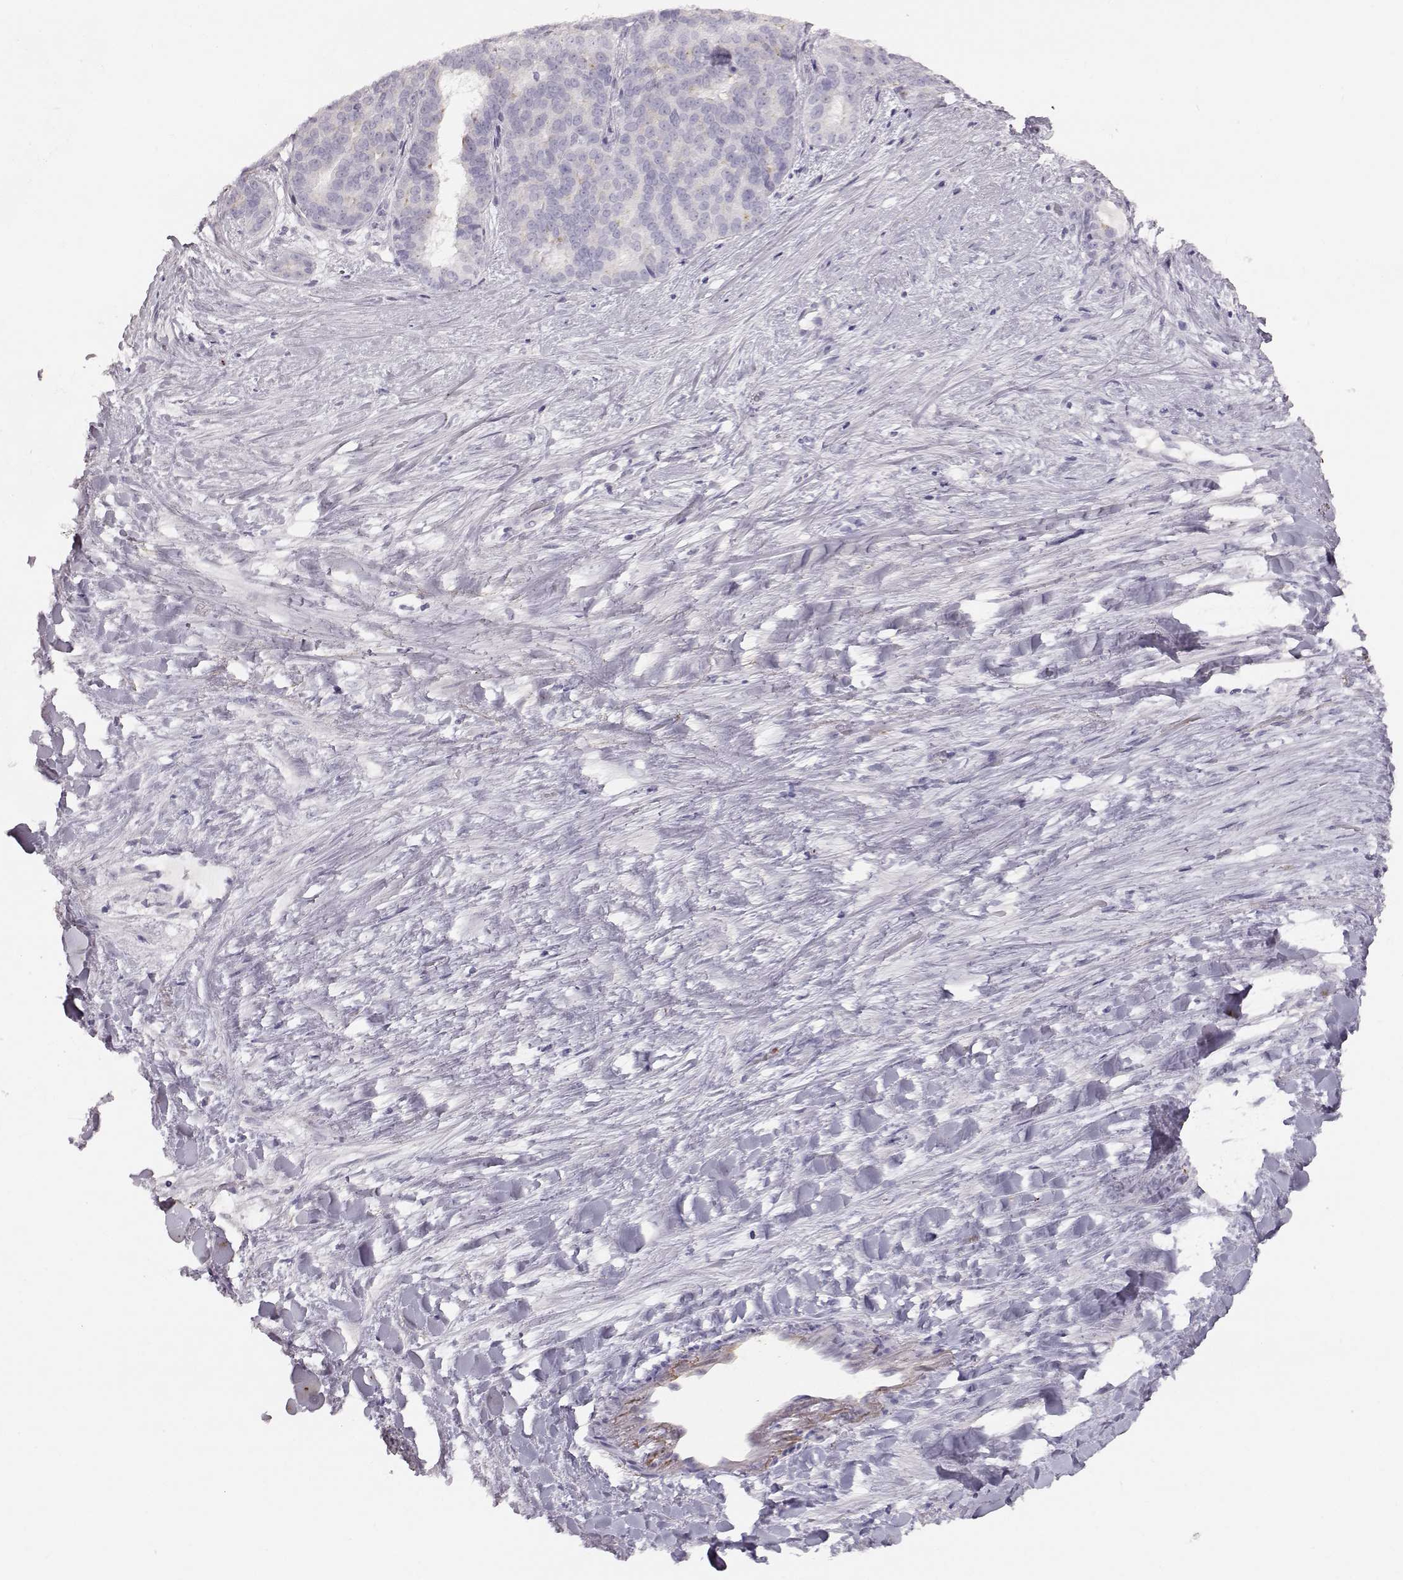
{"staining": {"intensity": "negative", "quantity": "none", "location": "none"}, "tissue": "liver cancer", "cell_type": "Tumor cells", "image_type": "cancer", "snomed": [{"axis": "morphology", "description": "Cholangiocarcinoma"}, {"axis": "topography", "description": "Liver"}], "caption": "Immunohistochemistry histopathology image of human liver cancer stained for a protein (brown), which demonstrates no staining in tumor cells.", "gene": "KRTAP16-1", "patient": {"sex": "female", "age": 47}}